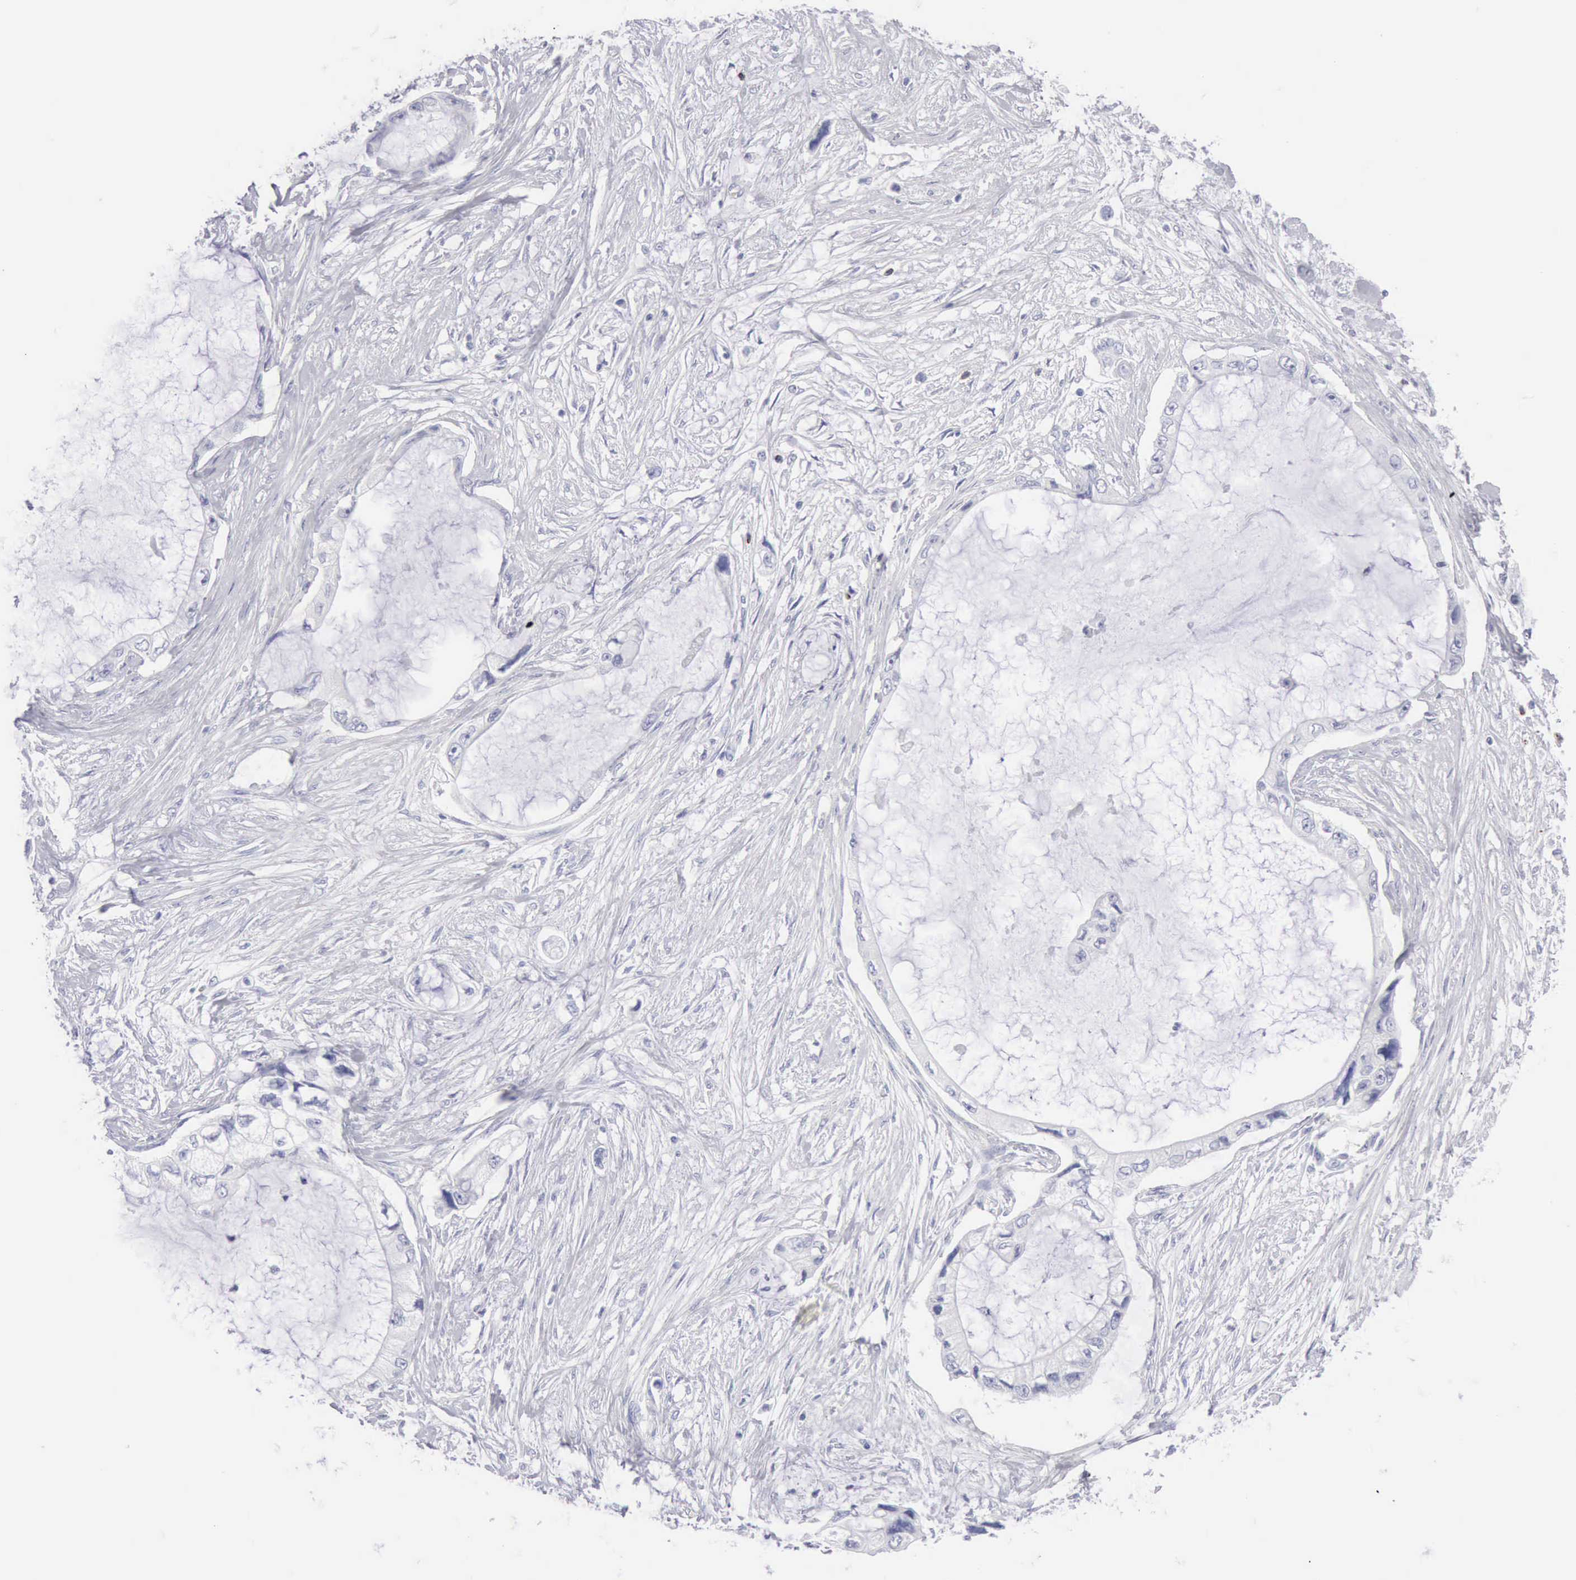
{"staining": {"intensity": "negative", "quantity": "none", "location": "none"}, "tissue": "pancreatic cancer", "cell_type": "Tumor cells", "image_type": "cancer", "snomed": [{"axis": "morphology", "description": "Adenocarcinoma, NOS"}, {"axis": "topography", "description": "Pancreas"}, {"axis": "topography", "description": "Stomach, upper"}], "caption": "This is an immunohistochemistry (IHC) micrograph of human pancreatic adenocarcinoma. There is no staining in tumor cells.", "gene": "GZMB", "patient": {"sex": "male", "age": 77}}